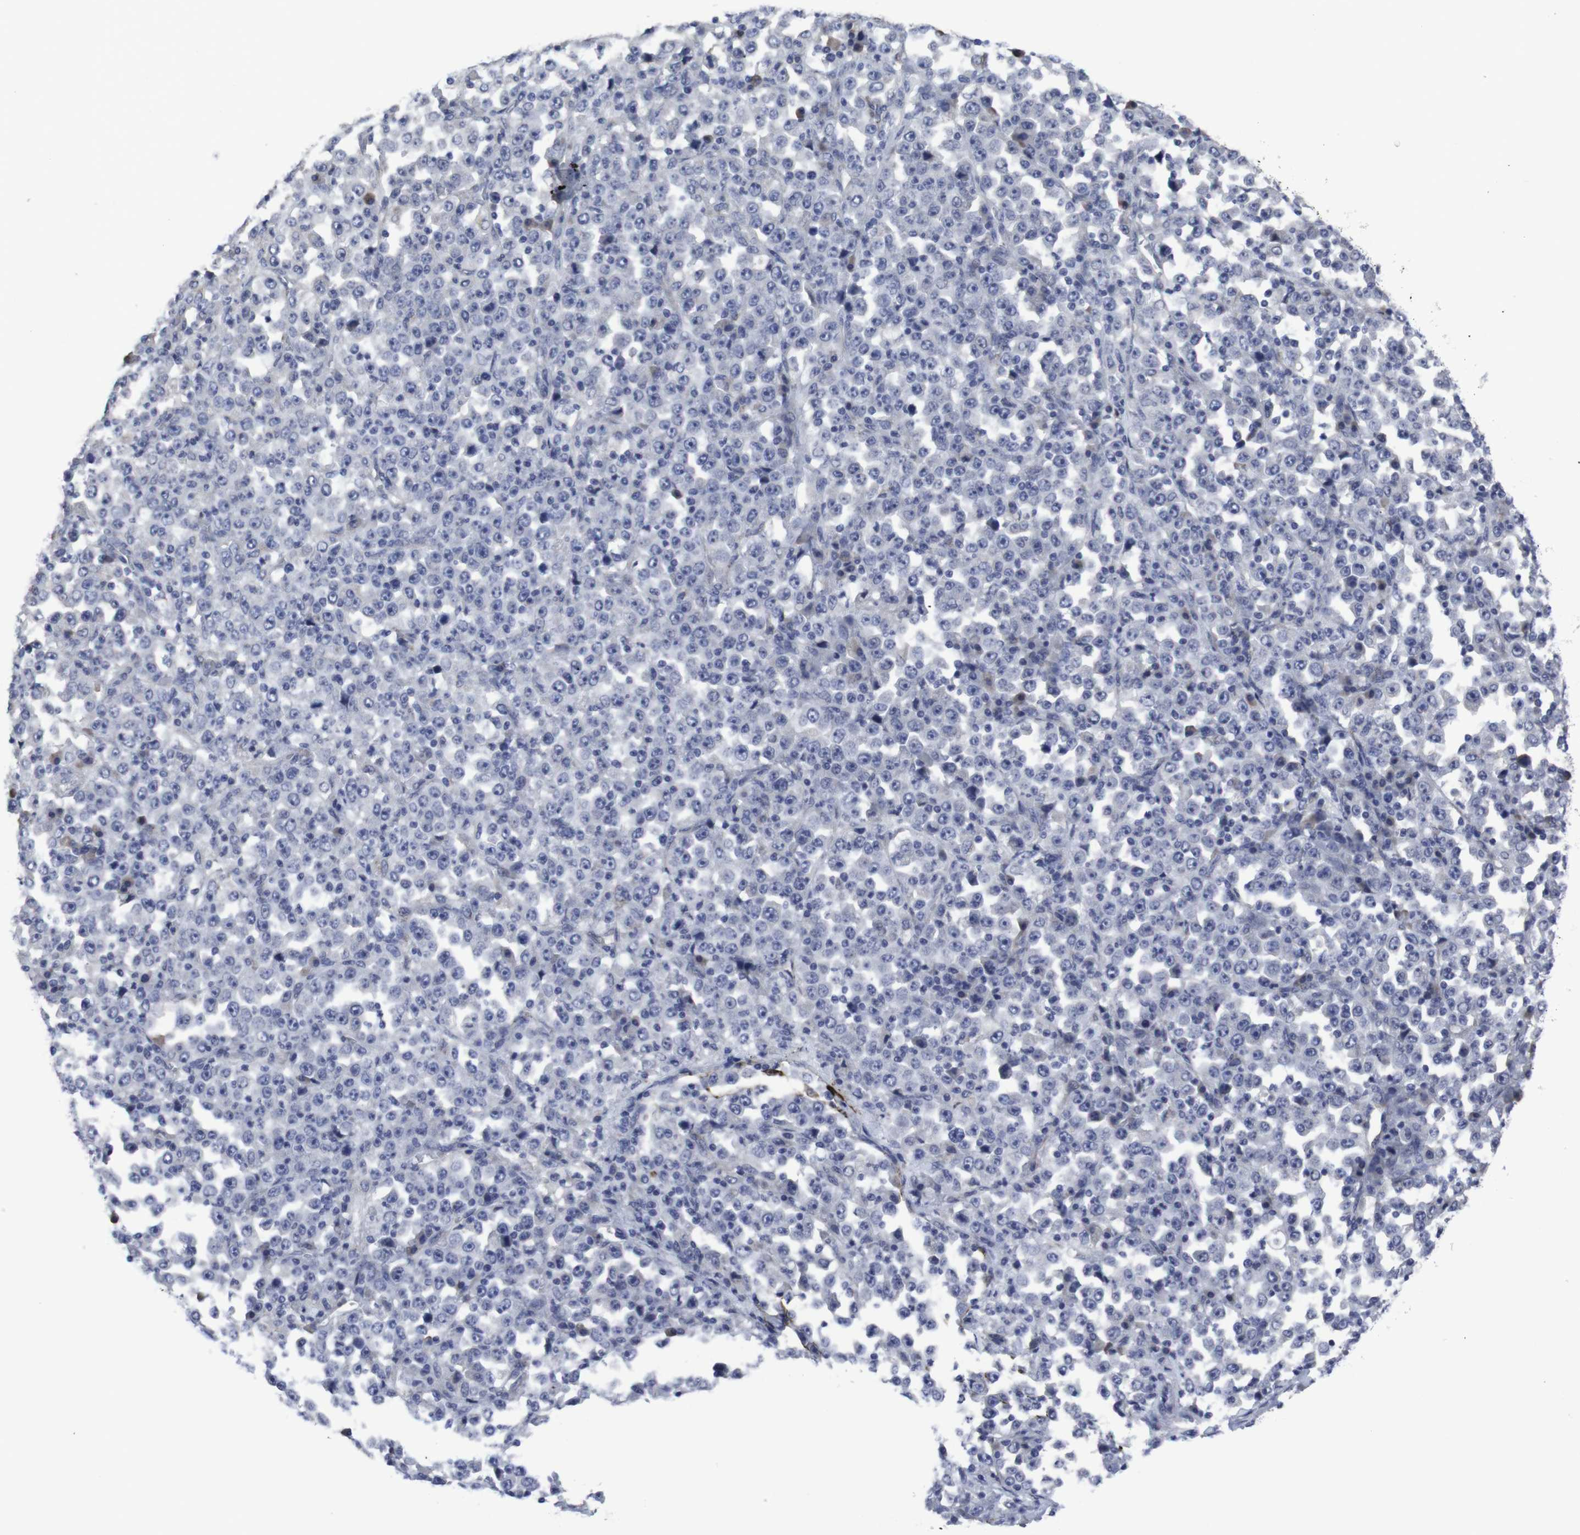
{"staining": {"intensity": "negative", "quantity": "none", "location": "none"}, "tissue": "stomach cancer", "cell_type": "Tumor cells", "image_type": "cancer", "snomed": [{"axis": "morphology", "description": "Normal tissue, NOS"}, {"axis": "morphology", "description": "Adenocarcinoma, NOS"}, {"axis": "topography", "description": "Stomach, upper"}, {"axis": "topography", "description": "Stomach"}], "caption": "This is an immunohistochemistry (IHC) histopathology image of stomach cancer. There is no staining in tumor cells.", "gene": "SNCG", "patient": {"sex": "male", "age": 59}}